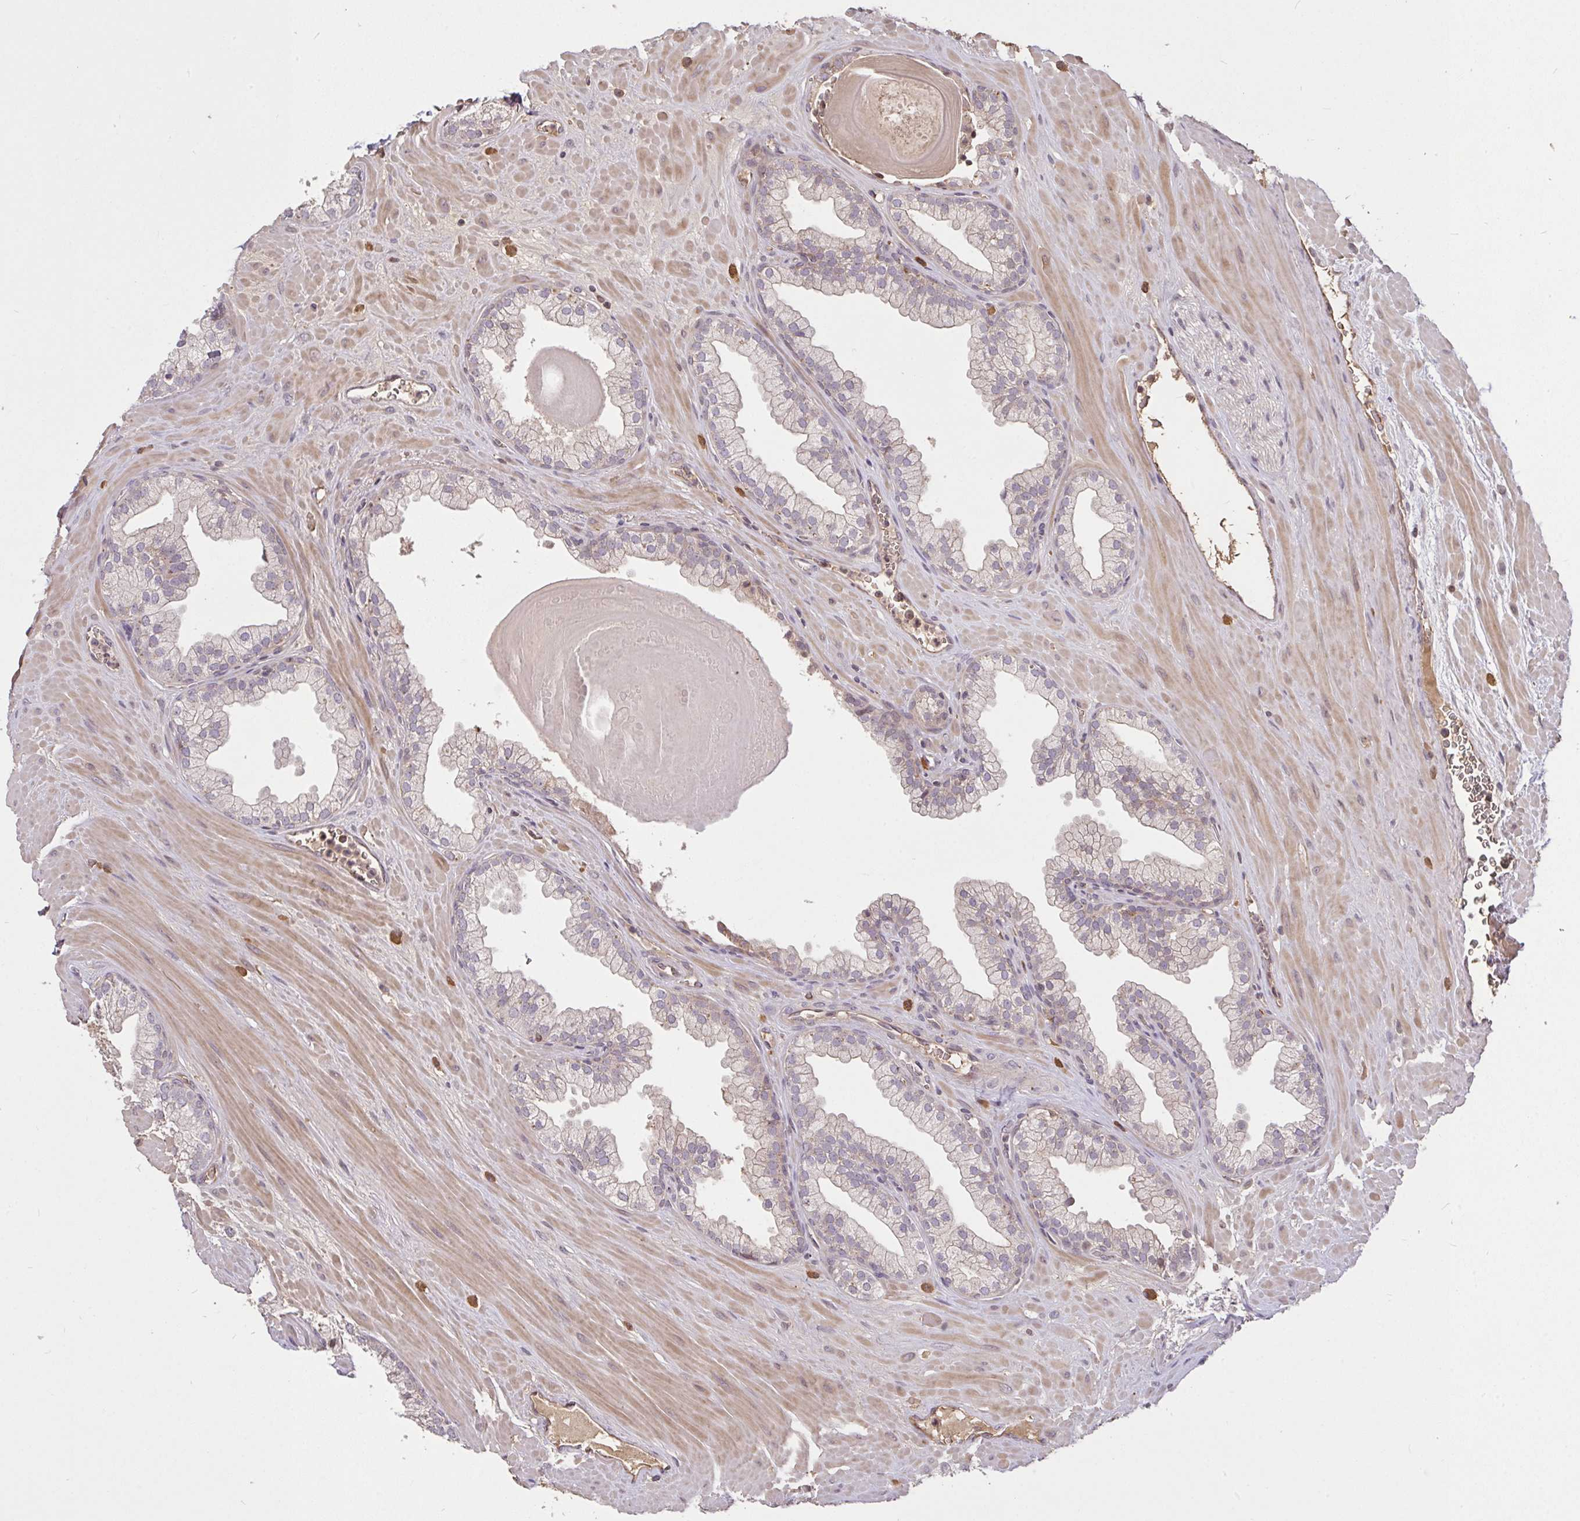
{"staining": {"intensity": "weak", "quantity": "<25%", "location": "cytoplasmic/membranous"}, "tissue": "prostate", "cell_type": "Glandular cells", "image_type": "normal", "snomed": [{"axis": "morphology", "description": "Normal tissue, NOS"}, {"axis": "topography", "description": "Prostate"}, {"axis": "topography", "description": "Peripheral nerve tissue"}], "caption": "IHC of normal human prostate exhibits no expression in glandular cells. Nuclei are stained in blue.", "gene": "FCER1A", "patient": {"sex": "male", "age": 61}}